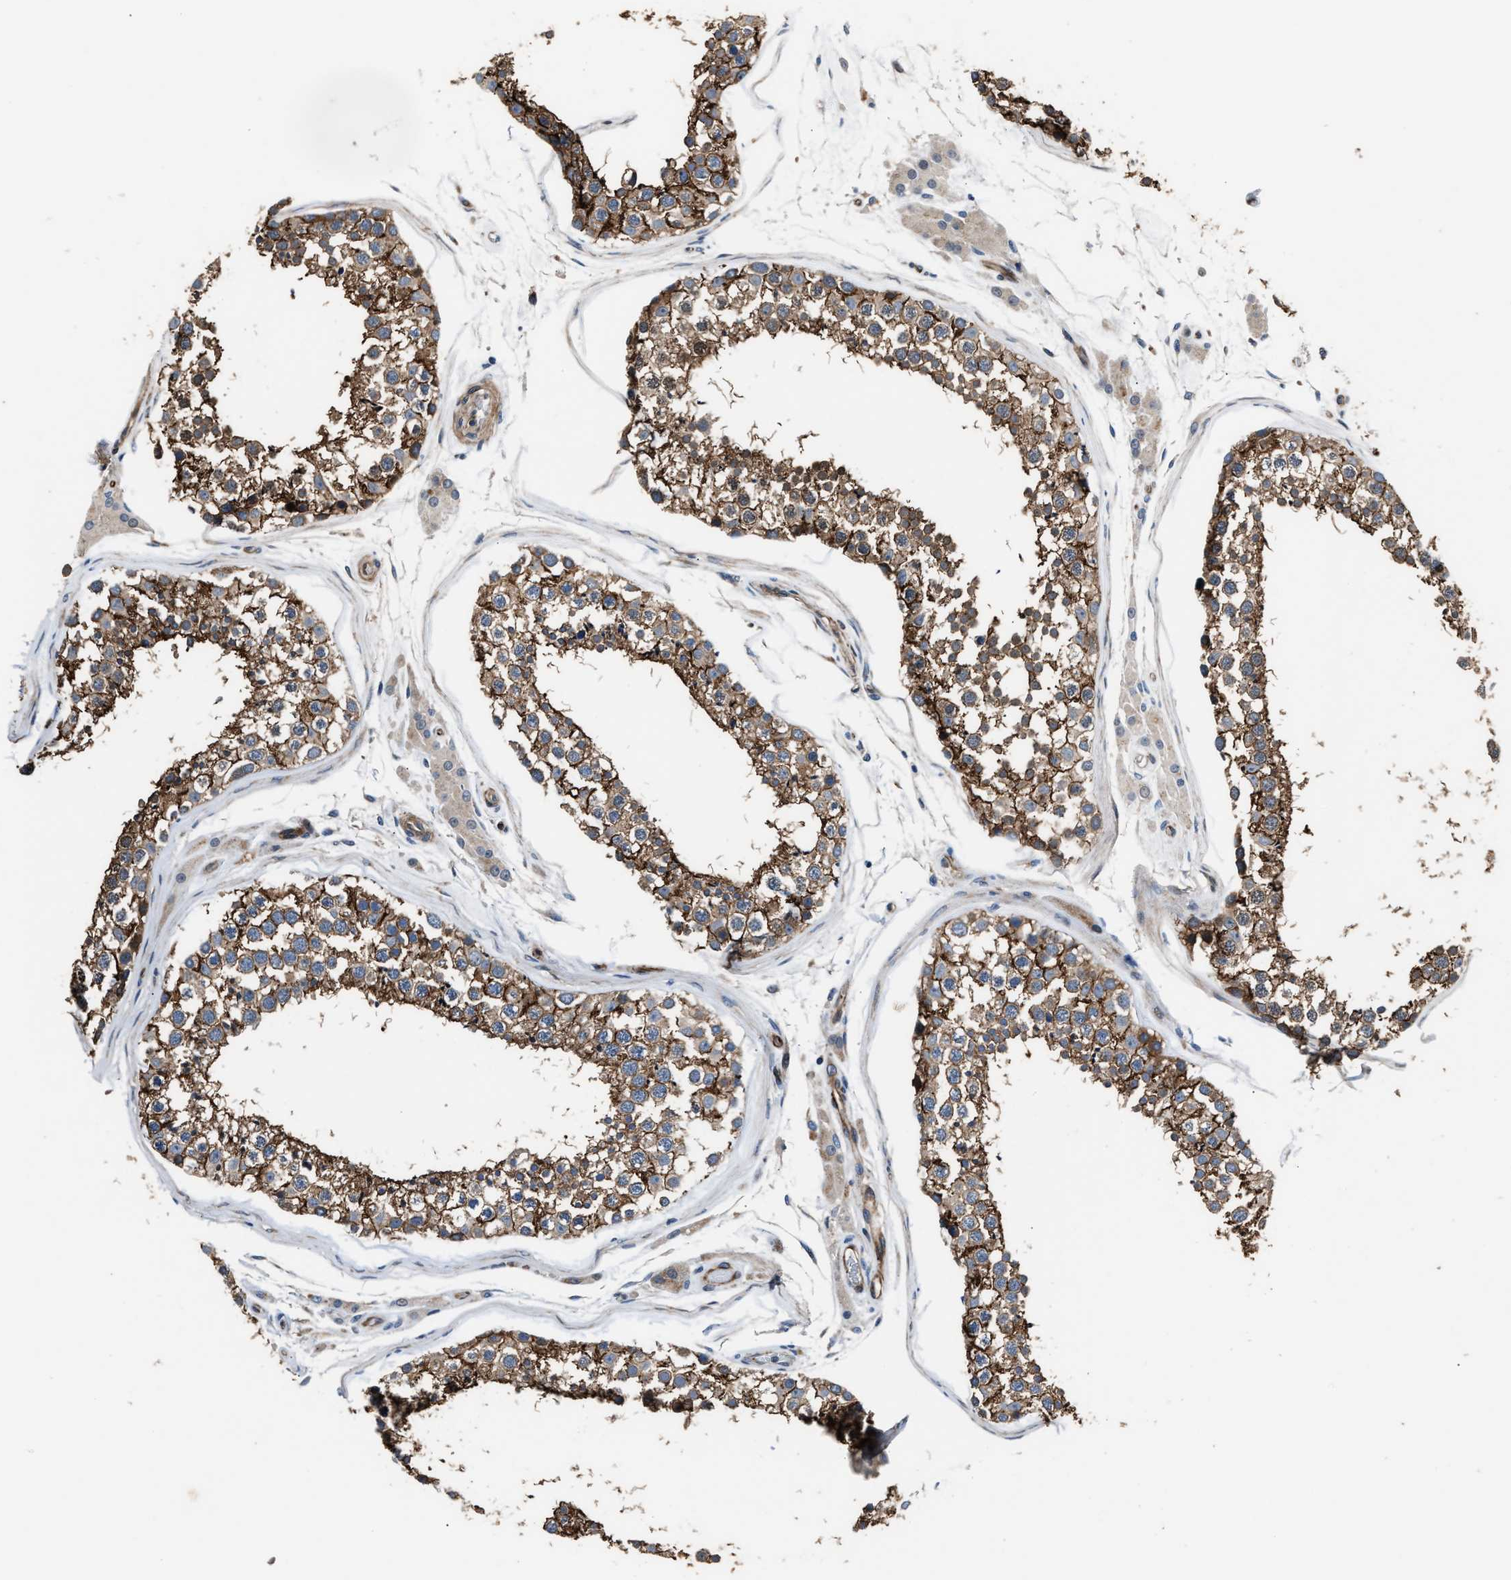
{"staining": {"intensity": "moderate", "quantity": ">75%", "location": "cytoplasmic/membranous"}, "tissue": "testis", "cell_type": "Cells in seminiferous ducts", "image_type": "normal", "snomed": [{"axis": "morphology", "description": "Normal tissue, NOS"}, {"axis": "topography", "description": "Testis"}], "caption": "An immunohistochemistry (IHC) micrograph of unremarkable tissue is shown. Protein staining in brown shows moderate cytoplasmic/membranous positivity in testis within cells in seminiferous ducts. (DAB (3,3'-diaminobenzidine) IHC with brightfield microscopy, high magnification).", "gene": "MPDZ", "patient": {"sex": "male", "age": 46}}